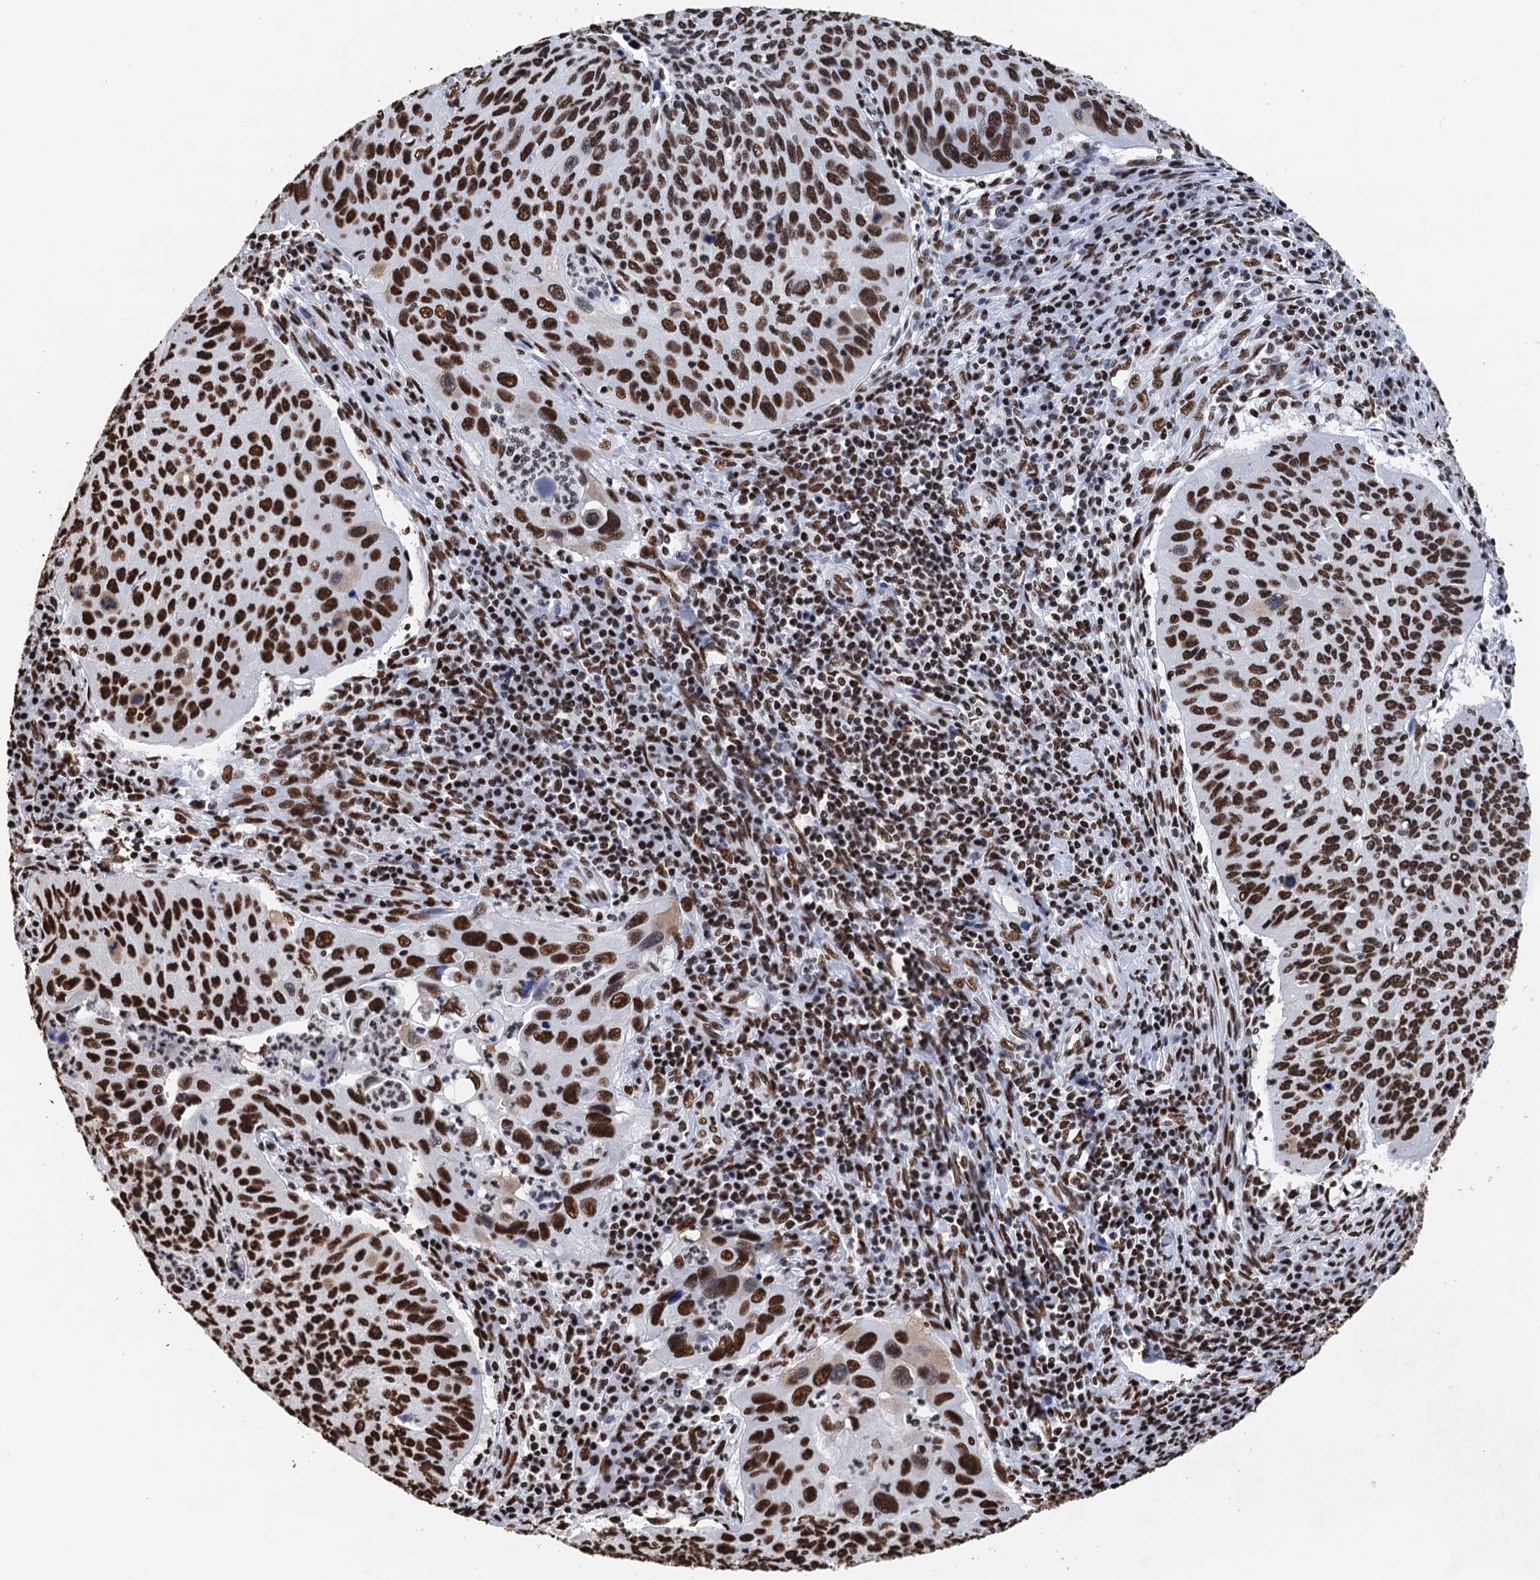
{"staining": {"intensity": "strong", "quantity": ">75%", "location": "nuclear"}, "tissue": "cervical cancer", "cell_type": "Tumor cells", "image_type": "cancer", "snomed": [{"axis": "morphology", "description": "Squamous cell carcinoma, NOS"}, {"axis": "topography", "description": "Cervix"}], "caption": "Protein expression by immunohistochemistry (IHC) shows strong nuclear positivity in about >75% of tumor cells in squamous cell carcinoma (cervical).", "gene": "UBA2", "patient": {"sex": "female", "age": 38}}